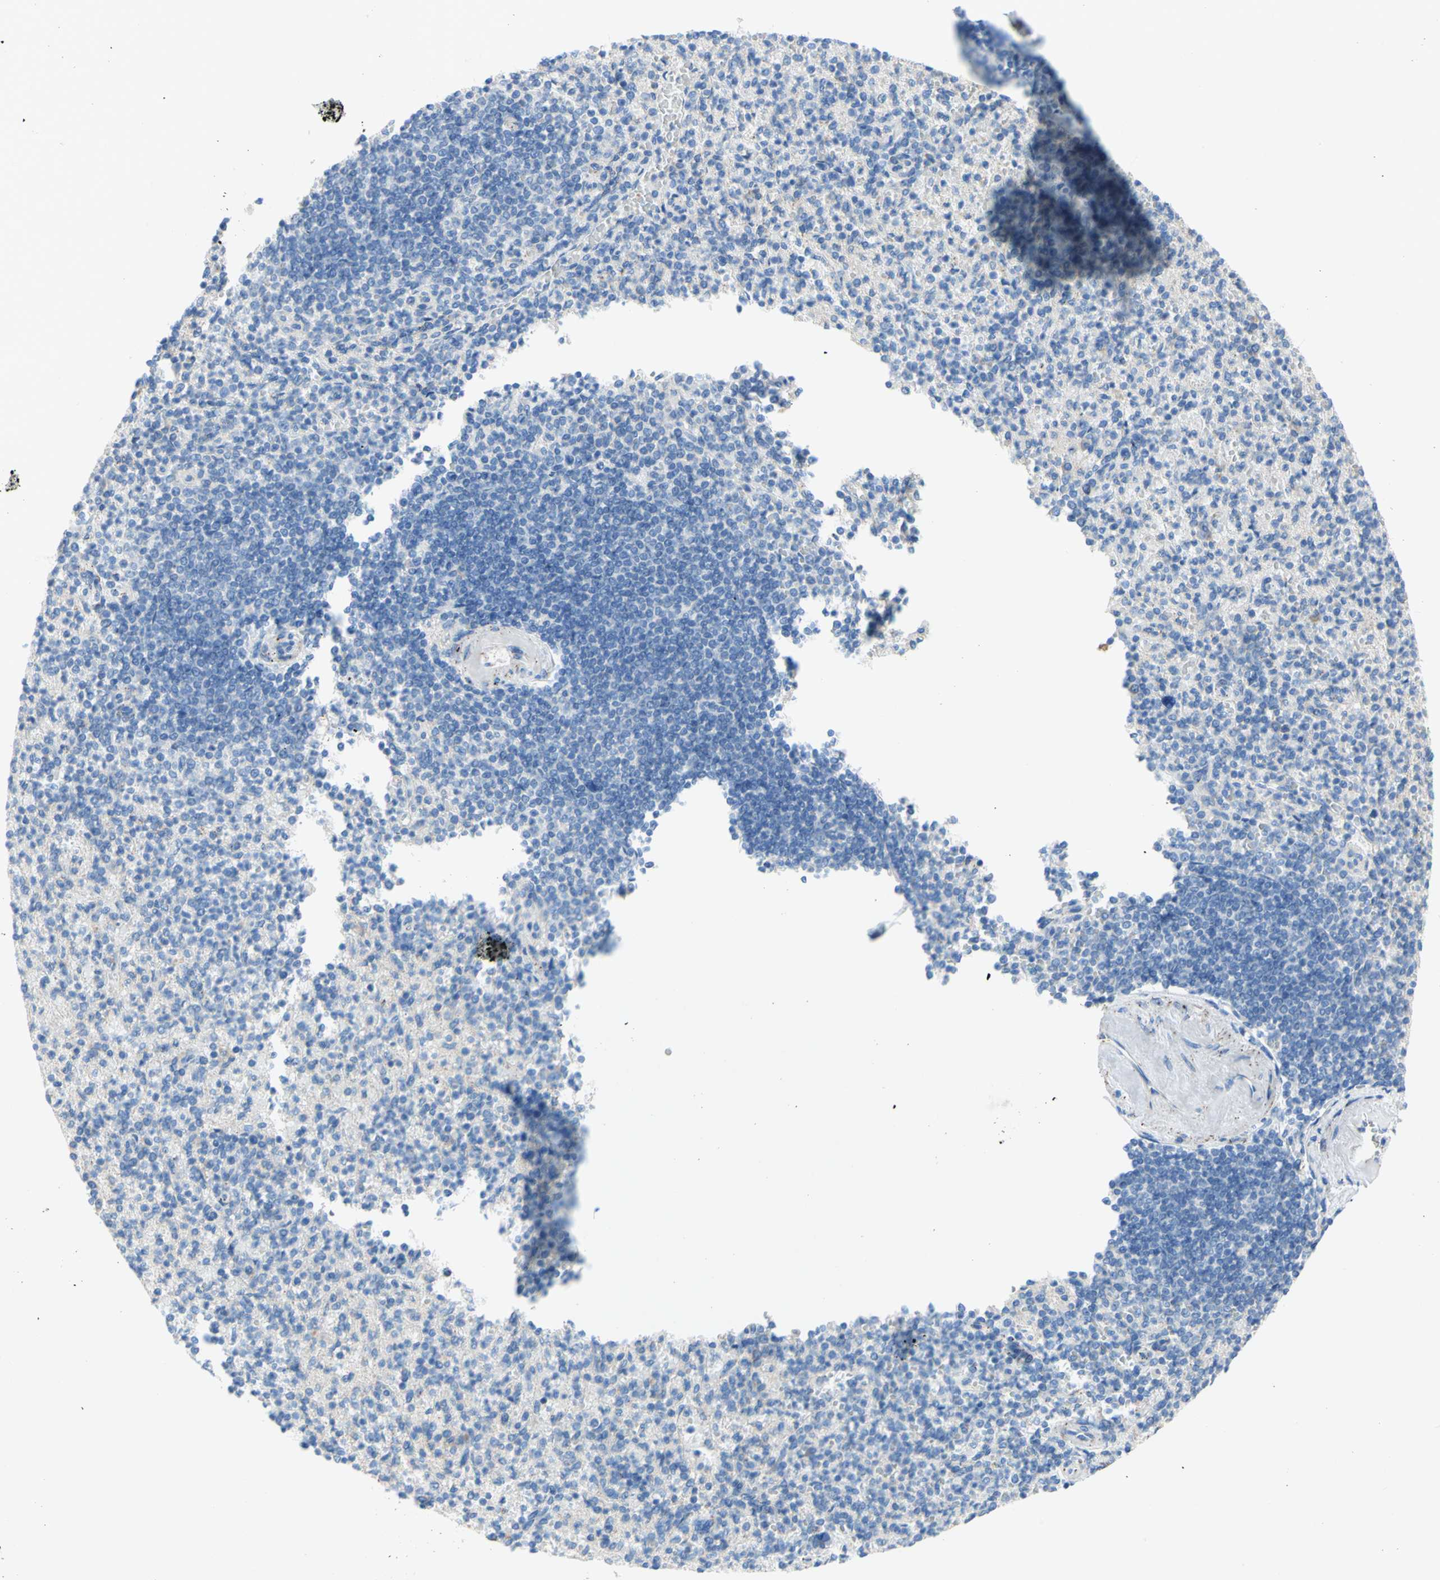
{"staining": {"intensity": "negative", "quantity": "none", "location": "none"}, "tissue": "spleen", "cell_type": "Cells in red pulp", "image_type": "normal", "snomed": [{"axis": "morphology", "description": "Normal tissue, NOS"}, {"axis": "topography", "description": "Spleen"}], "caption": "Immunohistochemistry (IHC) of benign human spleen shows no expression in cells in red pulp. (DAB (3,3'-diaminobenzidine) immunohistochemistry (IHC) visualized using brightfield microscopy, high magnification).", "gene": "TMIGD2", "patient": {"sex": "female", "age": 74}}